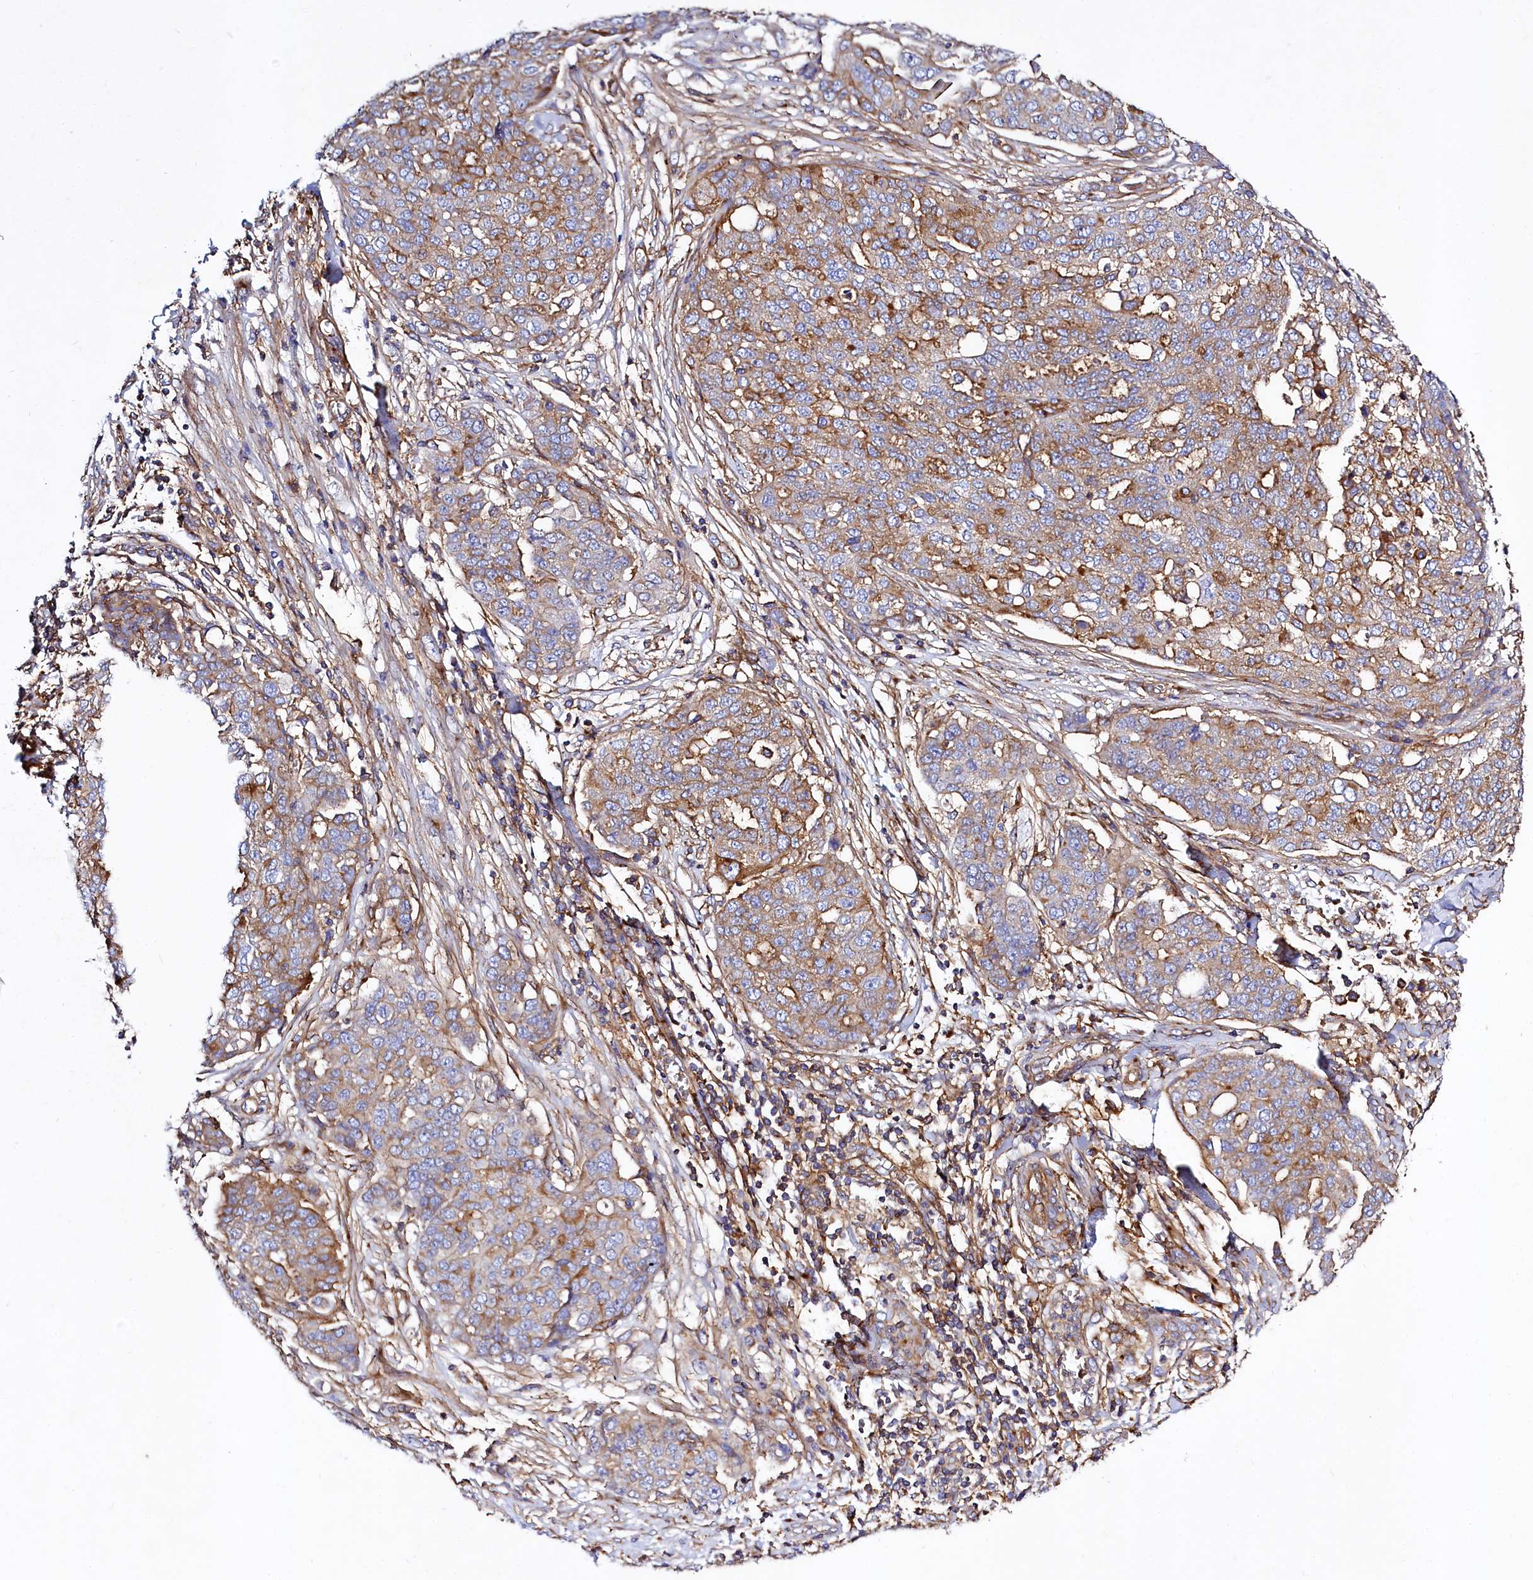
{"staining": {"intensity": "moderate", "quantity": "25%-75%", "location": "cytoplasmic/membranous"}, "tissue": "ovarian cancer", "cell_type": "Tumor cells", "image_type": "cancer", "snomed": [{"axis": "morphology", "description": "Cystadenocarcinoma, serous, NOS"}, {"axis": "topography", "description": "Soft tissue"}, {"axis": "topography", "description": "Ovary"}], "caption": "A high-resolution image shows IHC staining of serous cystadenocarcinoma (ovarian), which exhibits moderate cytoplasmic/membranous staining in about 25%-75% of tumor cells. Immunohistochemistry stains the protein of interest in brown and the nuclei are stained blue.", "gene": "ANO6", "patient": {"sex": "female", "age": 57}}